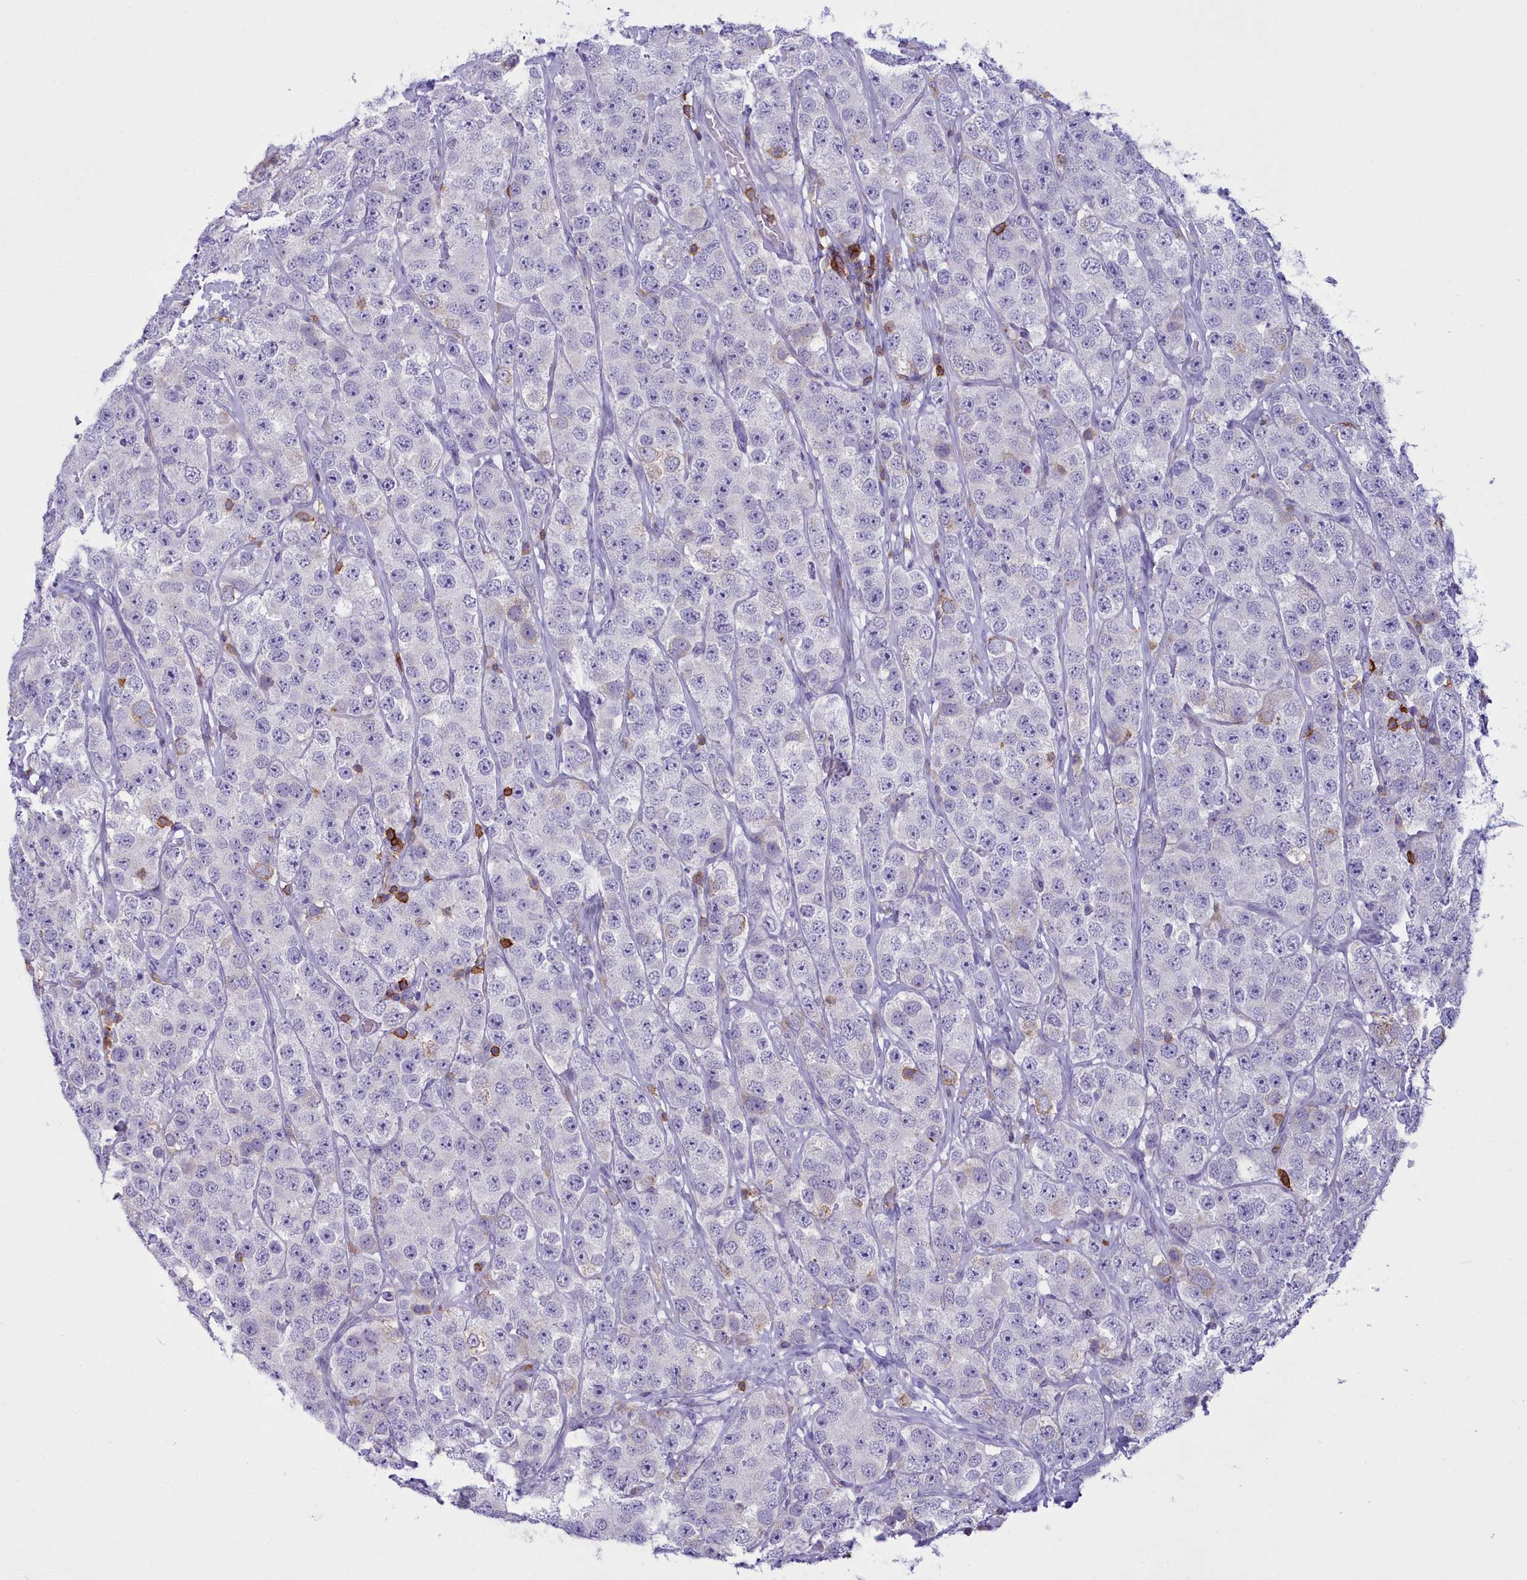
{"staining": {"intensity": "negative", "quantity": "none", "location": "none"}, "tissue": "testis cancer", "cell_type": "Tumor cells", "image_type": "cancer", "snomed": [{"axis": "morphology", "description": "Seminoma, NOS"}, {"axis": "topography", "description": "Testis"}], "caption": "High magnification brightfield microscopy of testis seminoma stained with DAB (3,3'-diaminobenzidine) (brown) and counterstained with hematoxylin (blue): tumor cells show no significant positivity.", "gene": "CD5", "patient": {"sex": "male", "age": 28}}